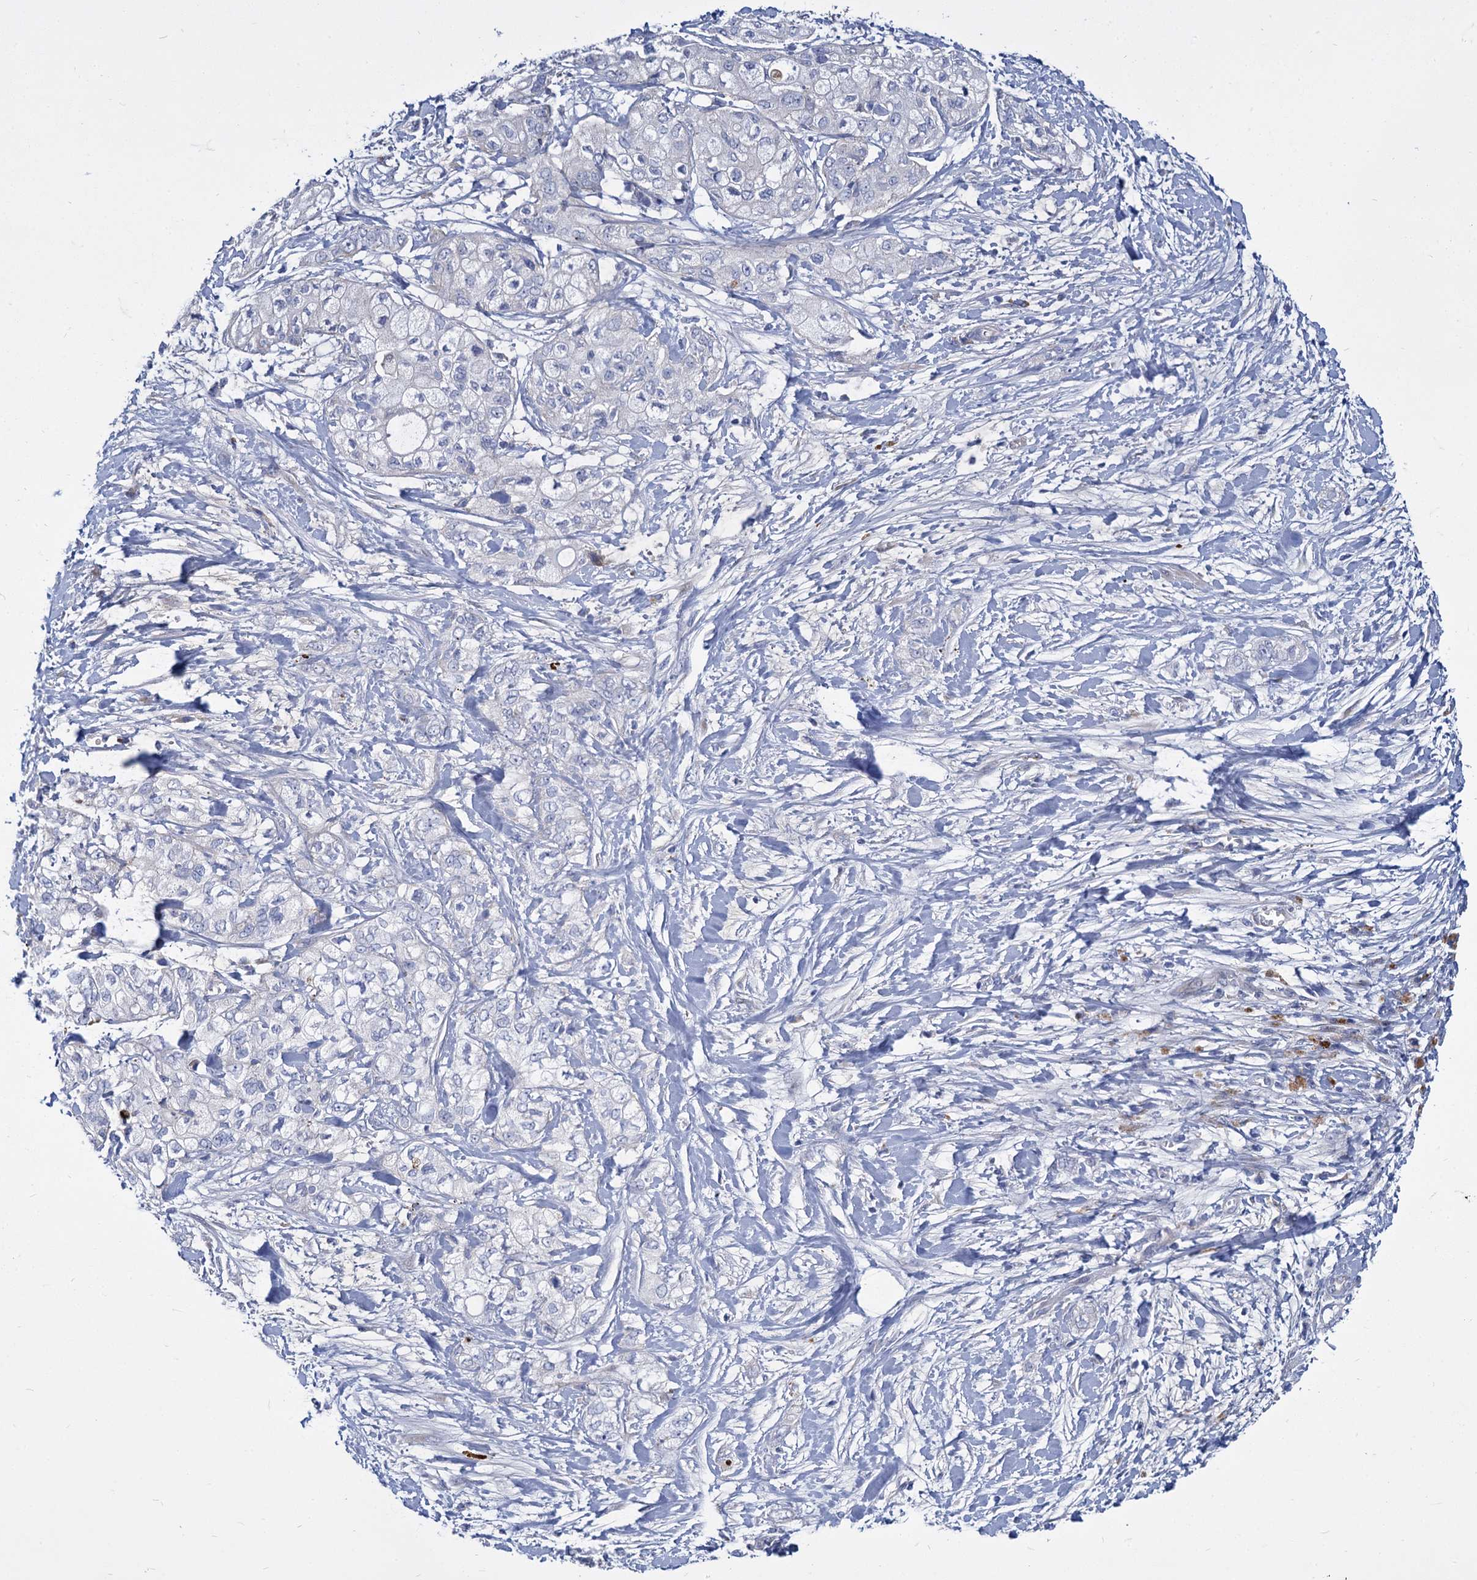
{"staining": {"intensity": "negative", "quantity": "none", "location": "none"}, "tissue": "pancreatic cancer", "cell_type": "Tumor cells", "image_type": "cancer", "snomed": [{"axis": "morphology", "description": "Adenocarcinoma, NOS"}, {"axis": "topography", "description": "Pancreas"}], "caption": "Photomicrograph shows no protein positivity in tumor cells of pancreatic adenocarcinoma tissue. Nuclei are stained in blue.", "gene": "TRIM77", "patient": {"sex": "male", "age": 70}}